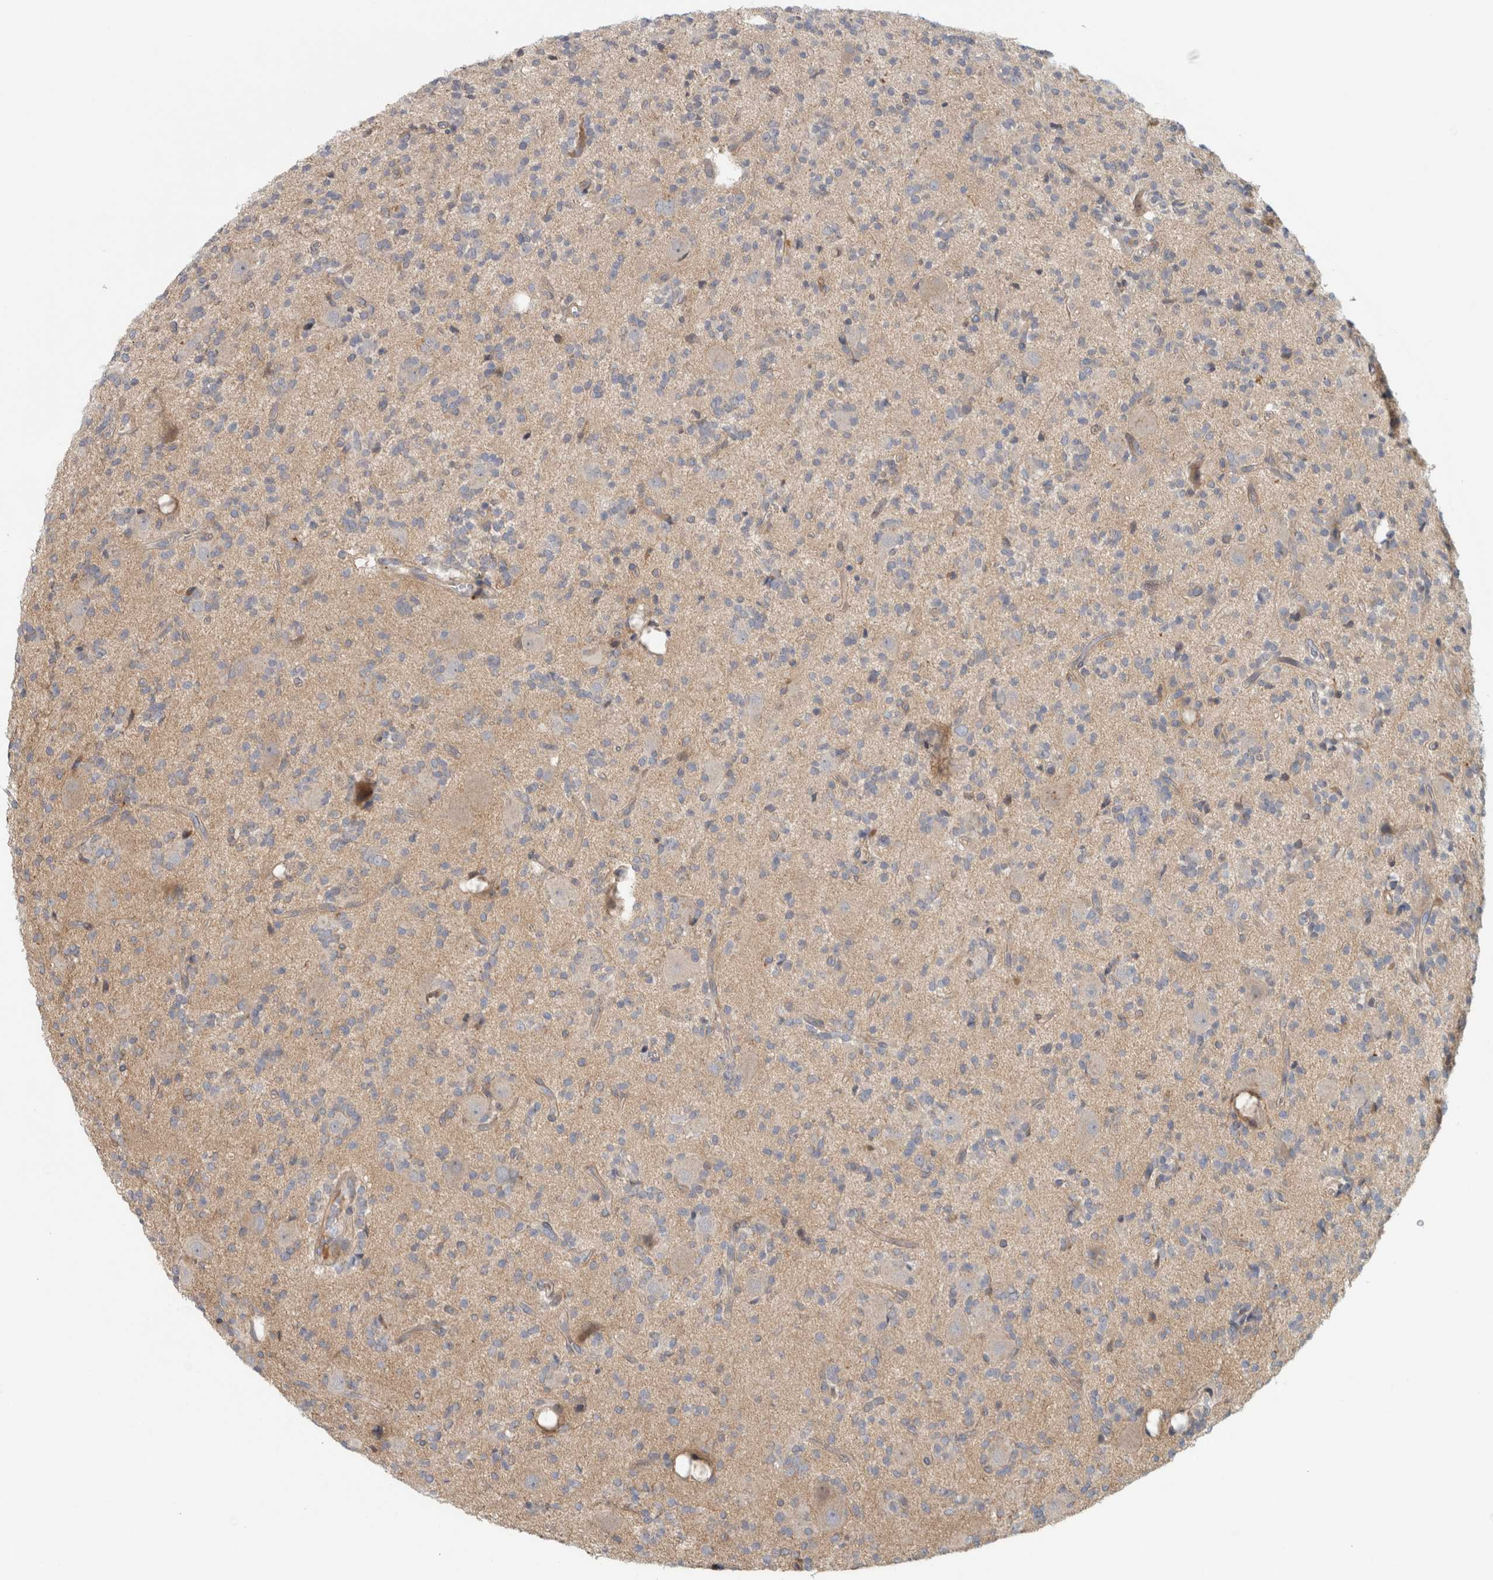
{"staining": {"intensity": "weak", "quantity": "<25%", "location": "cytoplasmic/membranous"}, "tissue": "glioma", "cell_type": "Tumor cells", "image_type": "cancer", "snomed": [{"axis": "morphology", "description": "Glioma, malignant, High grade"}, {"axis": "topography", "description": "Brain"}], "caption": "A photomicrograph of malignant glioma (high-grade) stained for a protein exhibits no brown staining in tumor cells.", "gene": "ZNF804B", "patient": {"sex": "male", "age": 34}}